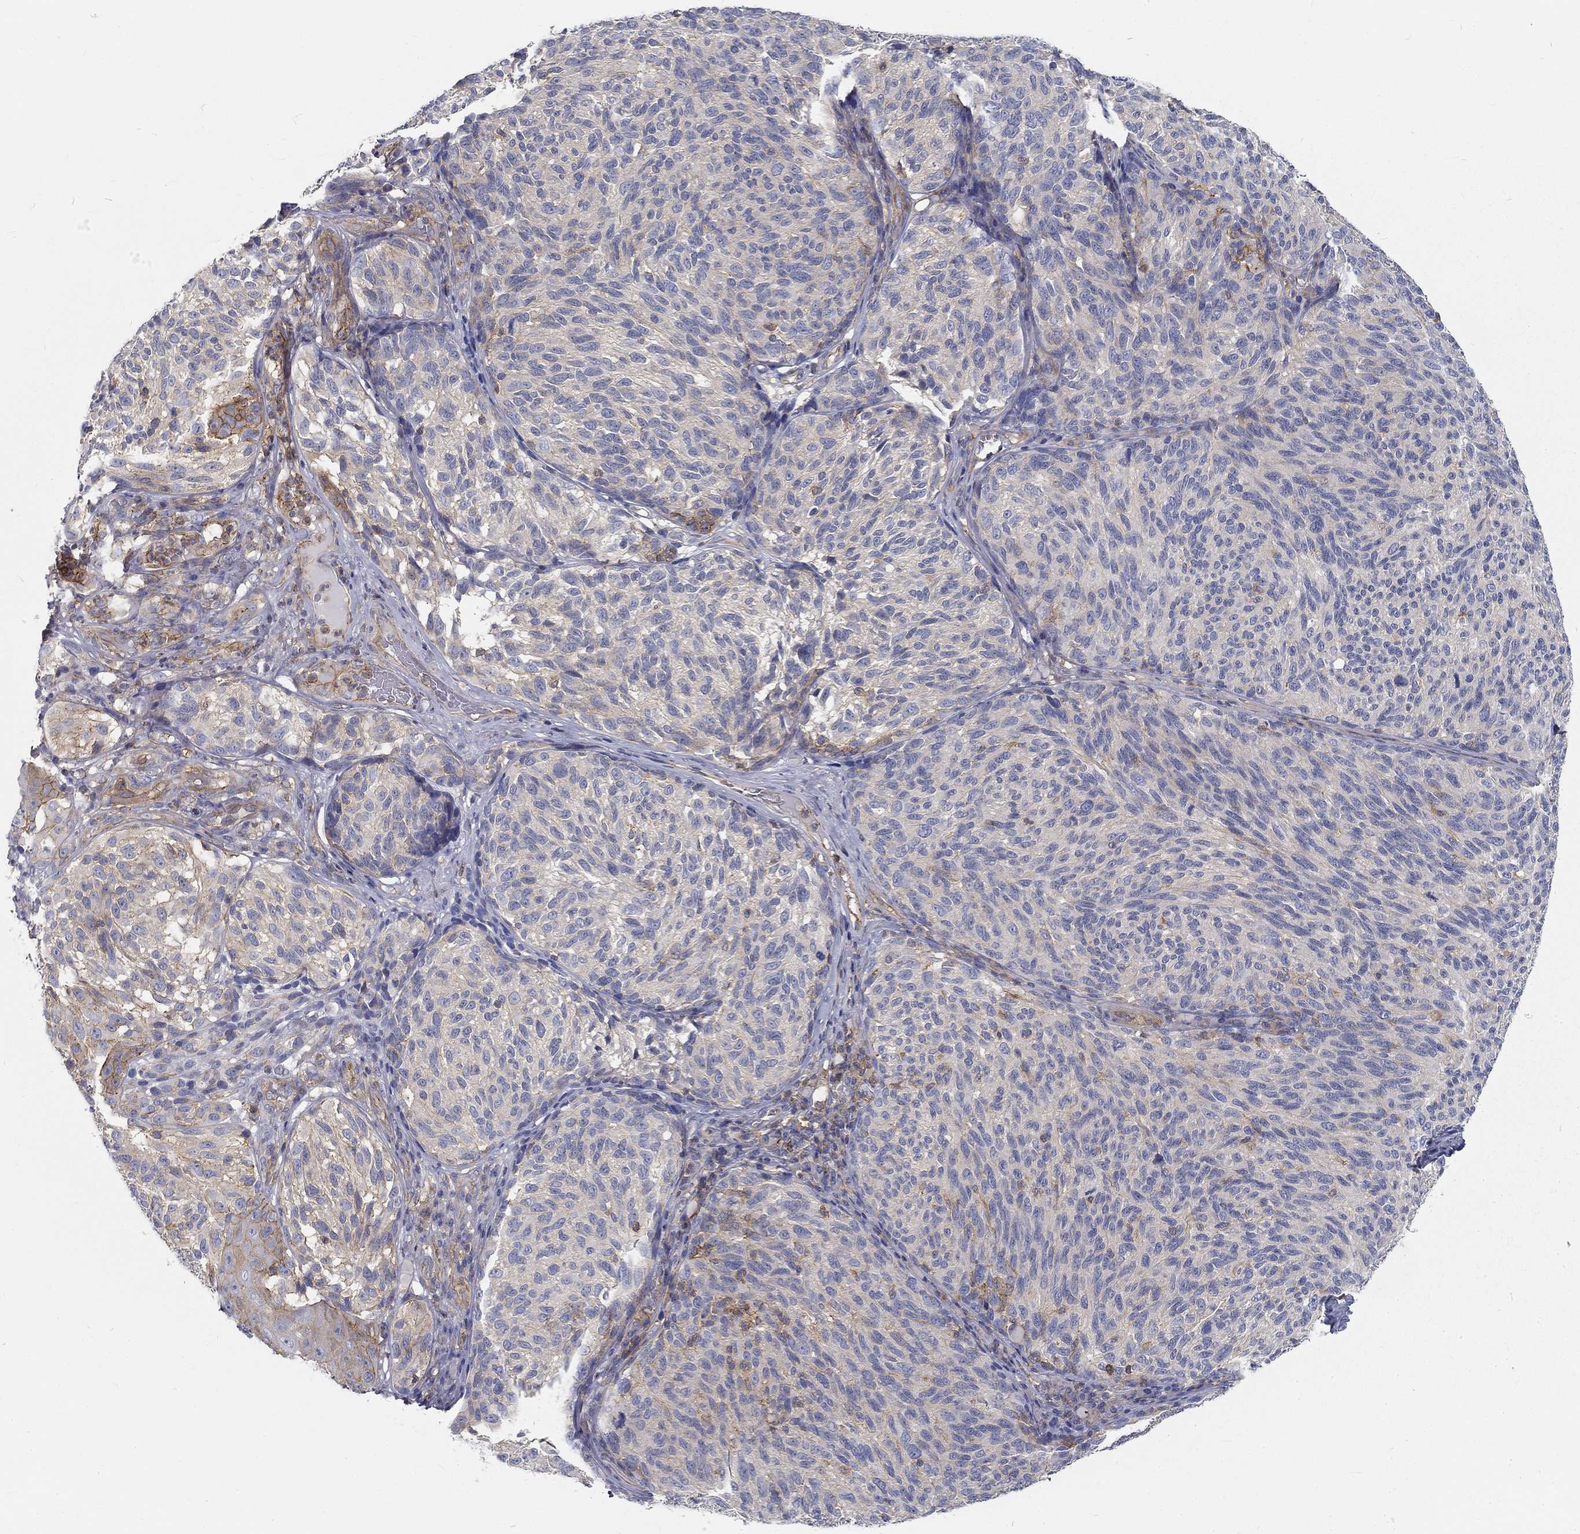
{"staining": {"intensity": "negative", "quantity": "none", "location": "none"}, "tissue": "melanoma", "cell_type": "Tumor cells", "image_type": "cancer", "snomed": [{"axis": "morphology", "description": "Malignant melanoma, NOS"}, {"axis": "topography", "description": "Skin"}], "caption": "There is no significant expression in tumor cells of melanoma.", "gene": "MTMR11", "patient": {"sex": "female", "age": 73}}